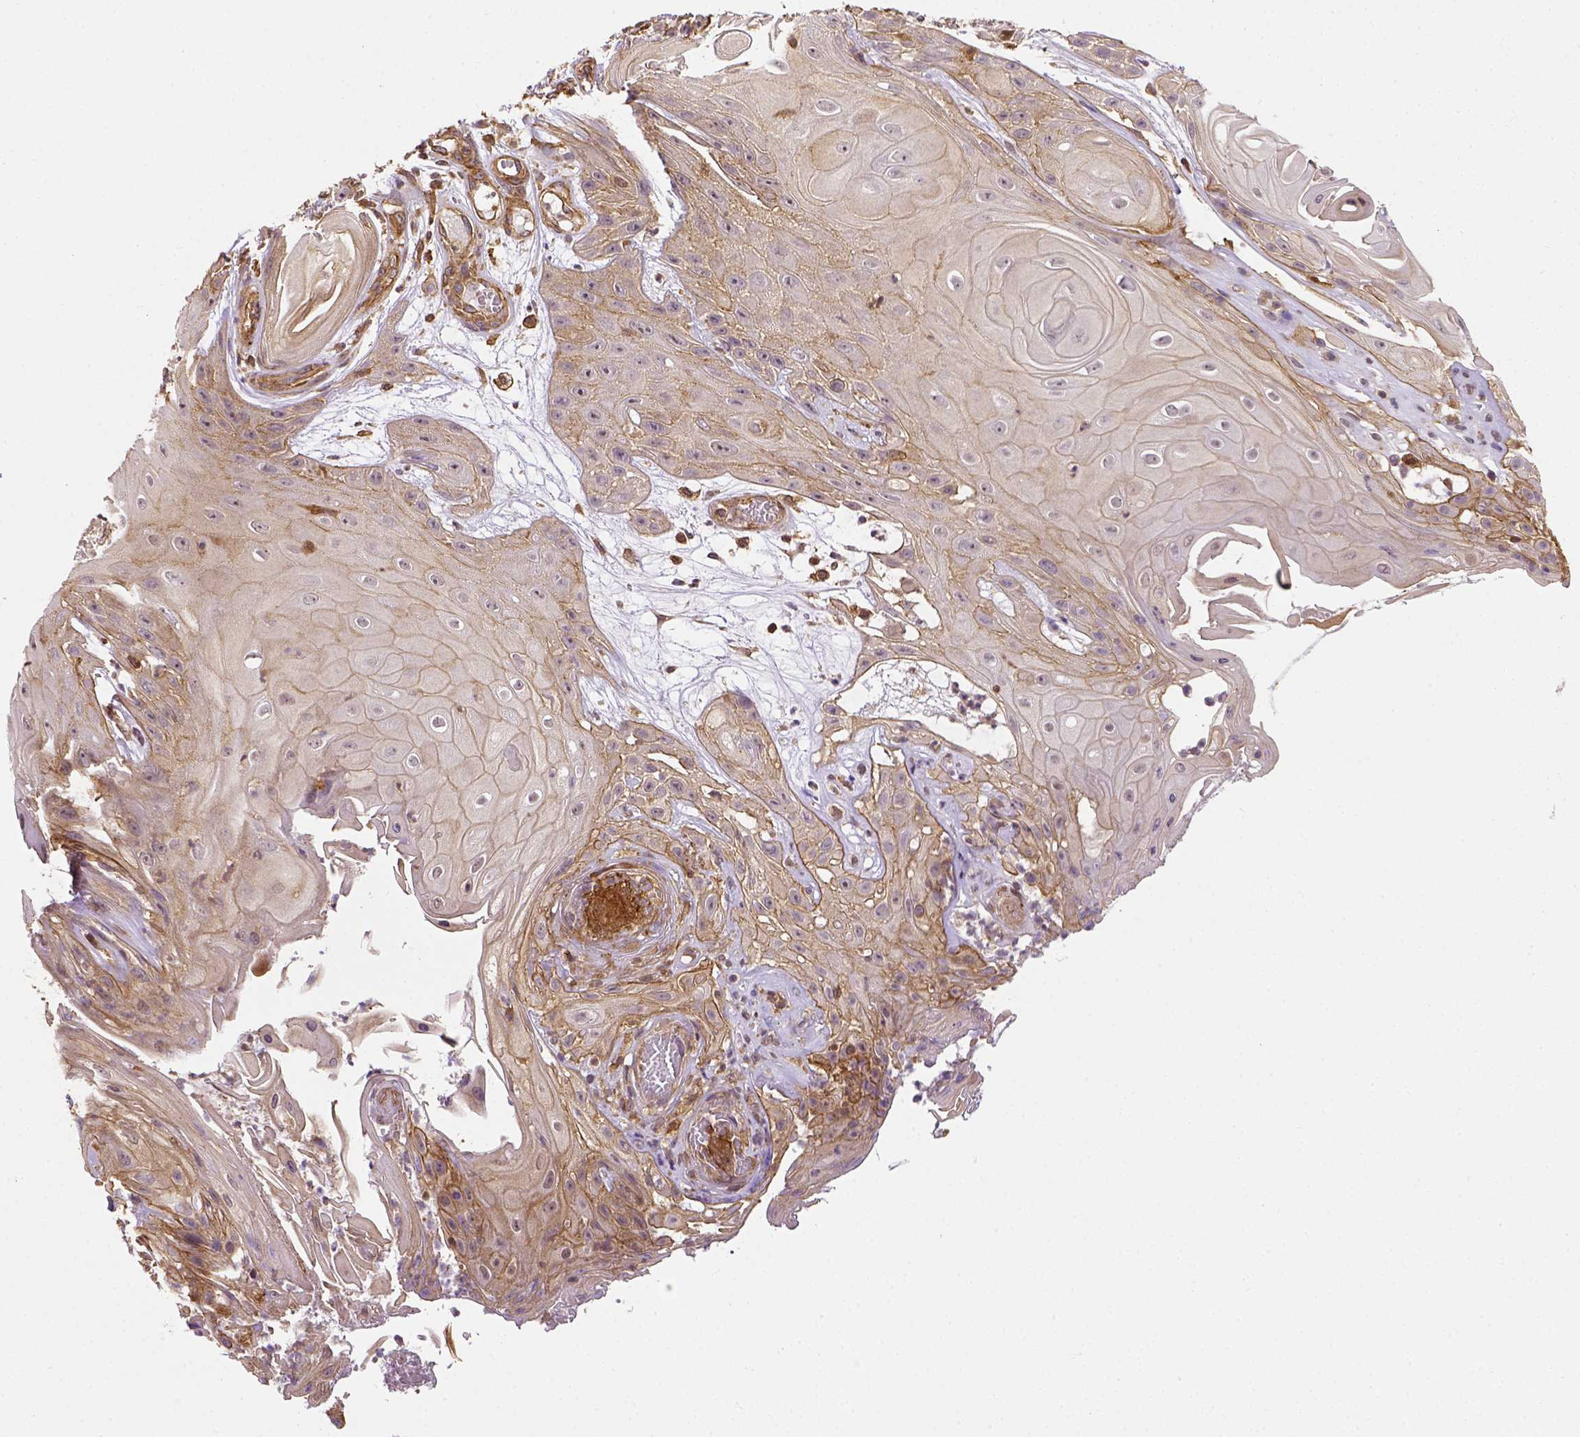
{"staining": {"intensity": "weak", "quantity": "25%-75%", "location": "cytoplasmic/membranous"}, "tissue": "skin cancer", "cell_type": "Tumor cells", "image_type": "cancer", "snomed": [{"axis": "morphology", "description": "Squamous cell carcinoma, NOS"}, {"axis": "topography", "description": "Skin"}], "caption": "Immunohistochemistry histopathology image of neoplastic tissue: skin cancer (squamous cell carcinoma) stained using immunohistochemistry reveals low levels of weak protein expression localized specifically in the cytoplasmic/membranous of tumor cells, appearing as a cytoplasmic/membranous brown color.", "gene": "MATK", "patient": {"sex": "male", "age": 62}}